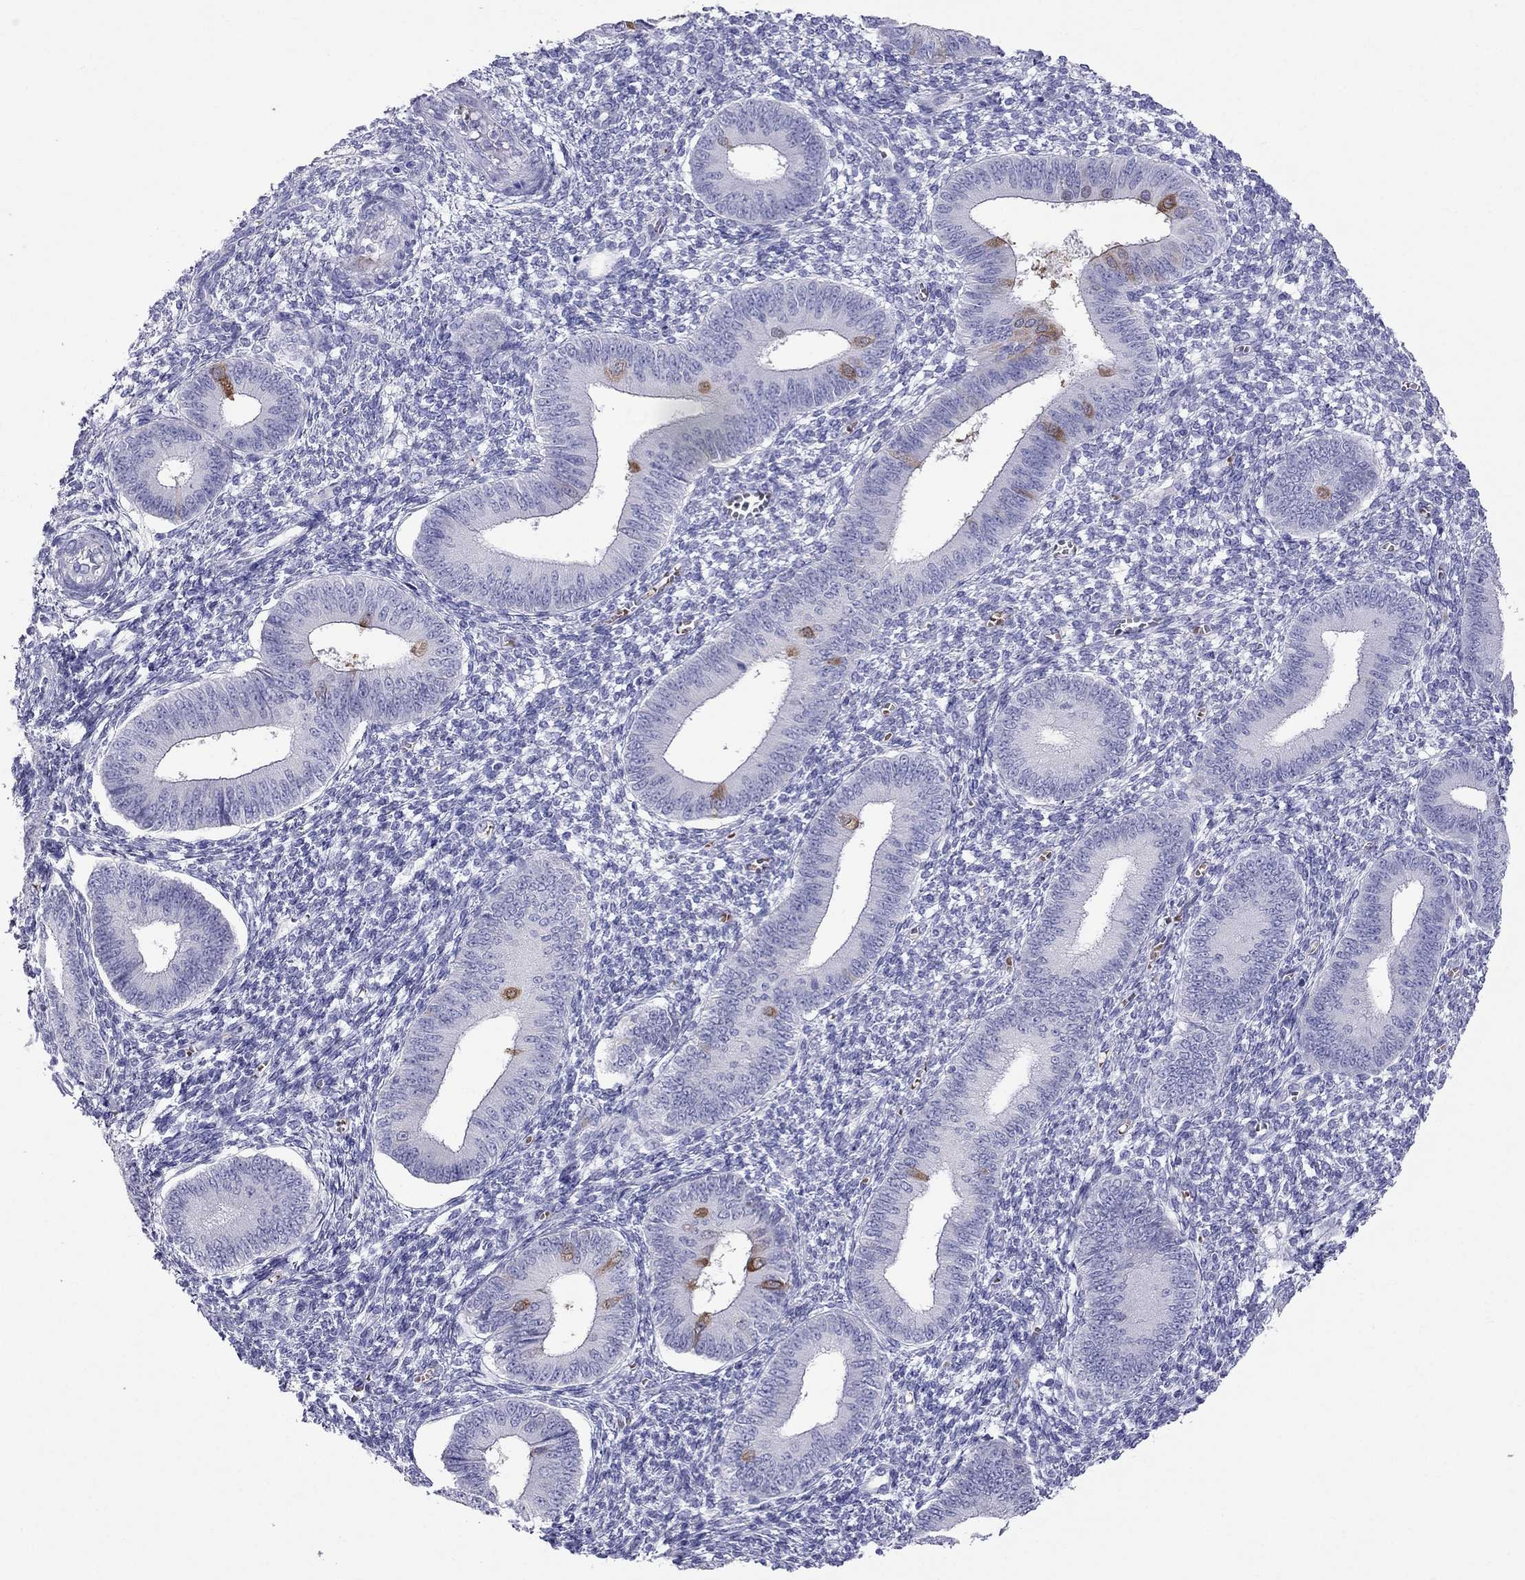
{"staining": {"intensity": "negative", "quantity": "none", "location": "none"}, "tissue": "endometrium", "cell_type": "Cells in endometrial stroma", "image_type": "normal", "snomed": [{"axis": "morphology", "description": "Normal tissue, NOS"}, {"axis": "topography", "description": "Endometrium"}], "caption": "This is an immunohistochemistry (IHC) histopathology image of normal human endometrium. There is no positivity in cells in endometrial stroma.", "gene": "DNAAF6", "patient": {"sex": "female", "age": 42}}